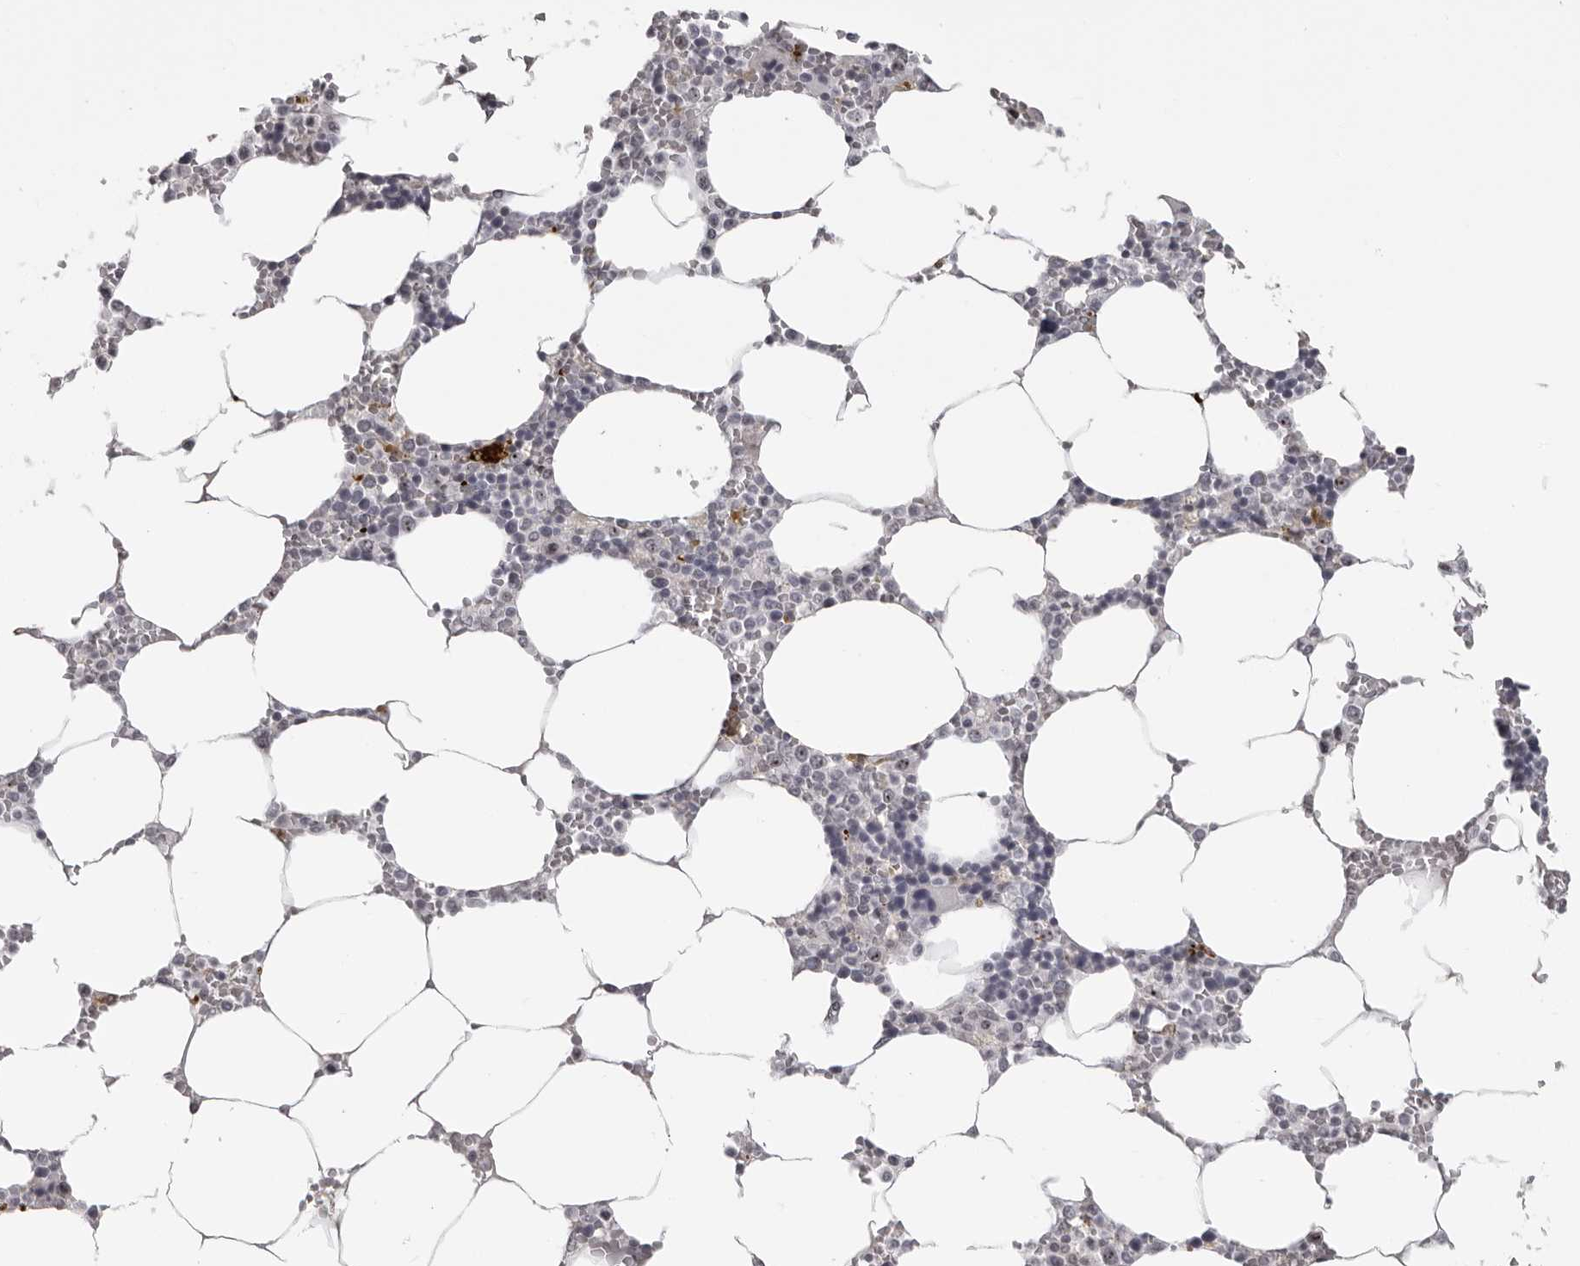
{"staining": {"intensity": "negative", "quantity": "none", "location": "none"}, "tissue": "bone marrow", "cell_type": "Hematopoietic cells", "image_type": "normal", "snomed": [{"axis": "morphology", "description": "Normal tissue, NOS"}, {"axis": "topography", "description": "Bone marrow"}], "caption": "IHC of benign bone marrow exhibits no positivity in hematopoietic cells.", "gene": "HELZ", "patient": {"sex": "male", "age": 70}}